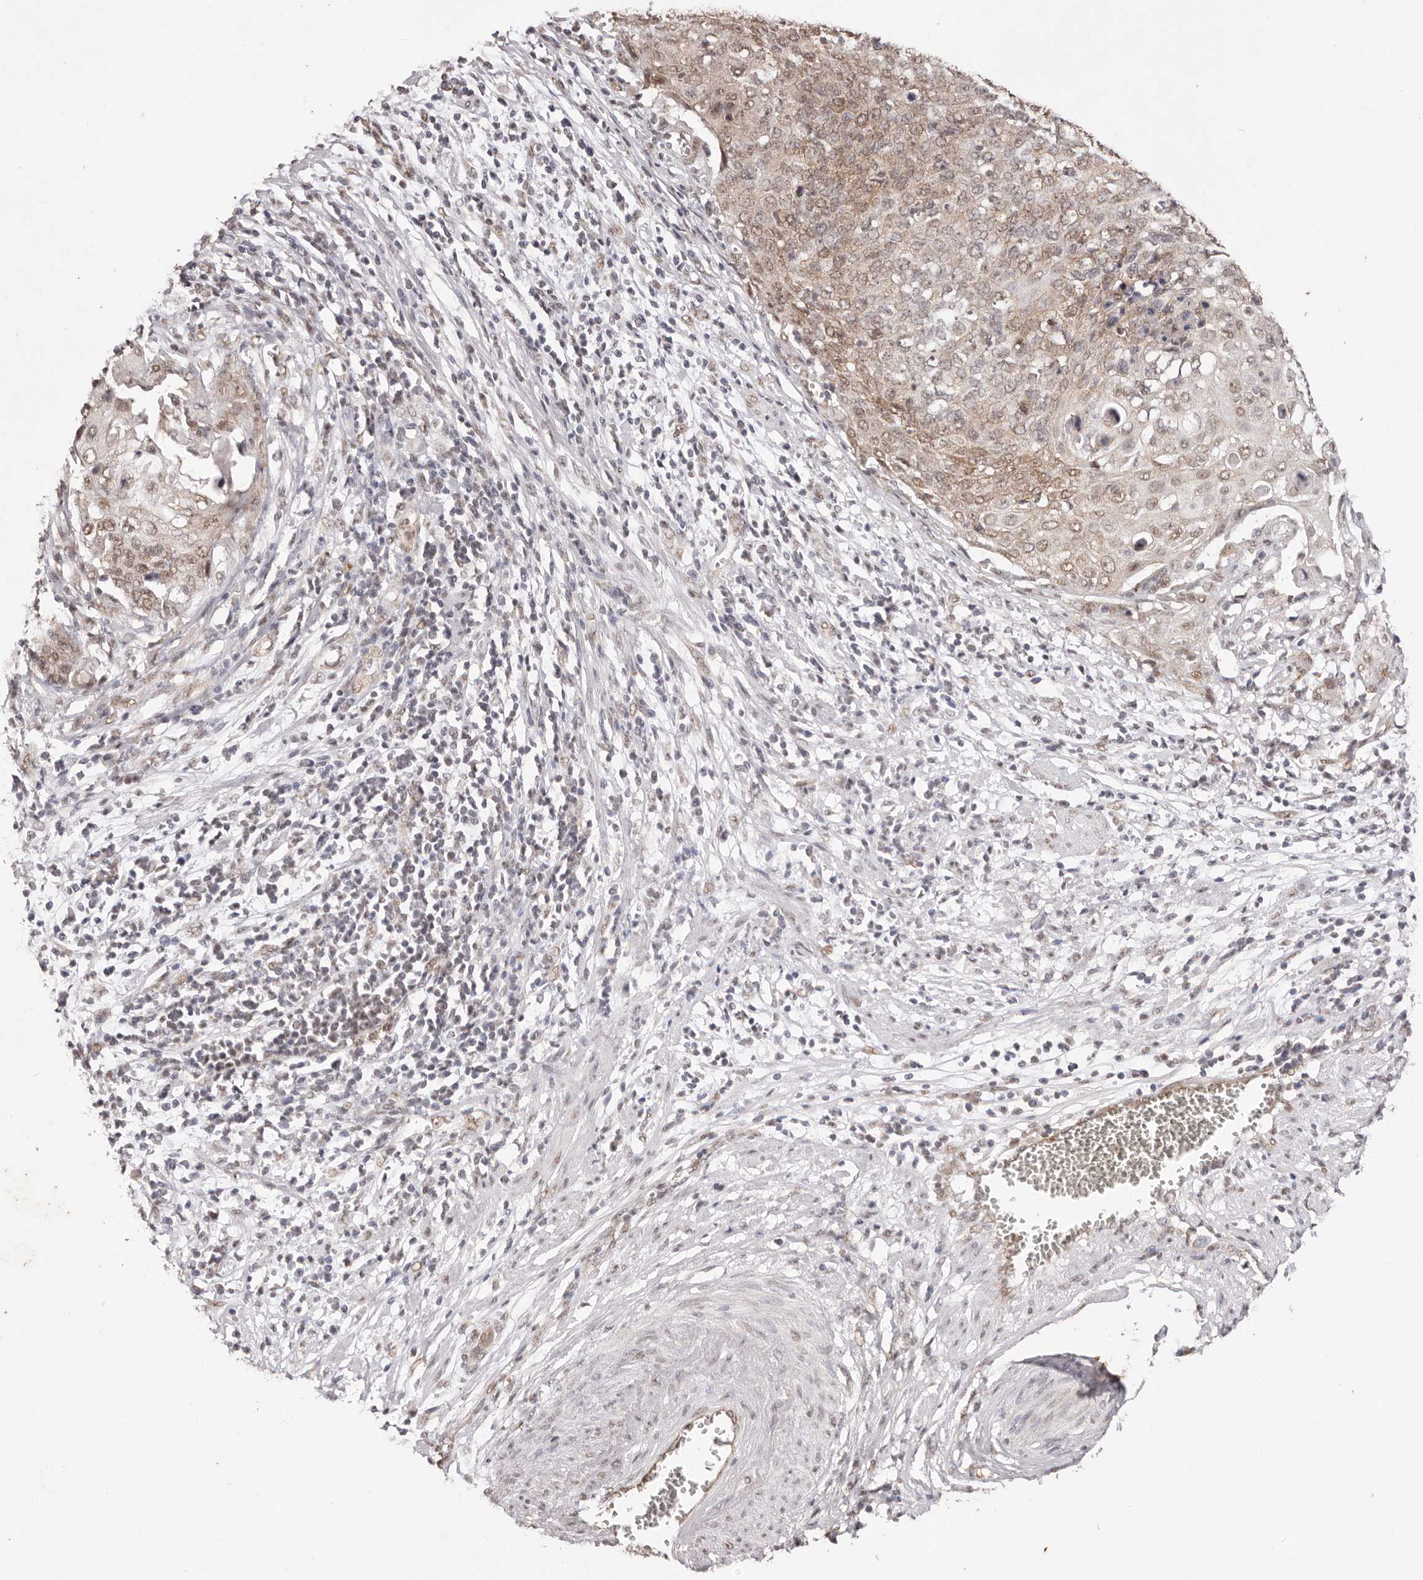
{"staining": {"intensity": "weak", "quantity": ">75%", "location": "cytoplasmic/membranous,nuclear"}, "tissue": "cervical cancer", "cell_type": "Tumor cells", "image_type": "cancer", "snomed": [{"axis": "morphology", "description": "Squamous cell carcinoma, NOS"}, {"axis": "topography", "description": "Cervix"}], "caption": "This micrograph displays IHC staining of human cervical squamous cell carcinoma, with low weak cytoplasmic/membranous and nuclear positivity in approximately >75% of tumor cells.", "gene": "RPS6KA5", "patient": {"sex": "female", "age": 39}}